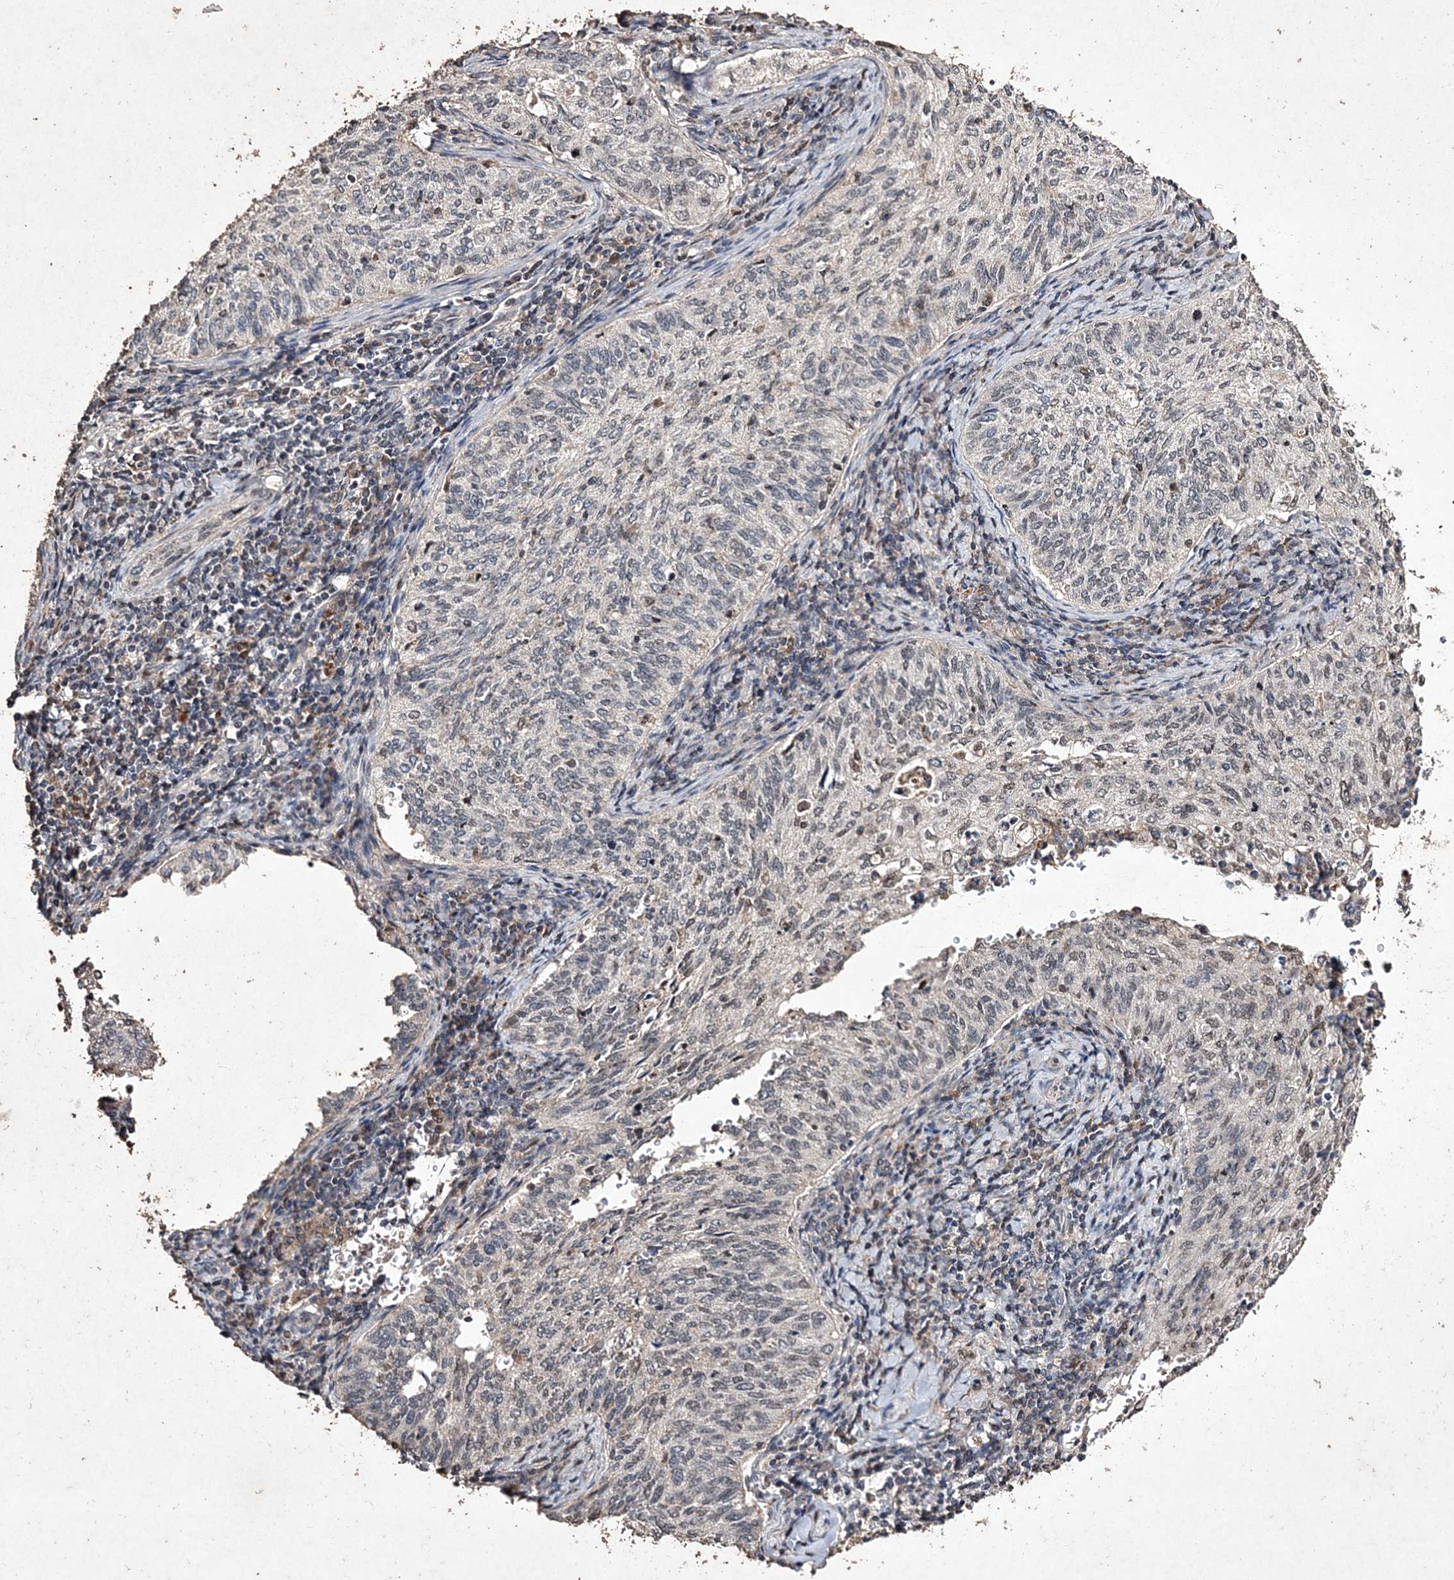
{"staining": {"intensity": "negative", "quantity": "none", "location": "none"}, "tissue": "cervical cancer", "cell_type": "Tumor cells", "image_type": "cancer", "snomed": [{"axis": "morphology", "description": "Squamous cell carcinoma, NOS"}, {"axis": "topography", "description": "Cervix"}], "caption": "Human cervical cancer (squamous cell carcinoma) stained for a protein using immunohistochemistry demonstrates no expression in tumor cells.", "gene": "C3orf38", "patient": {"sex": "female", "age": 30}}